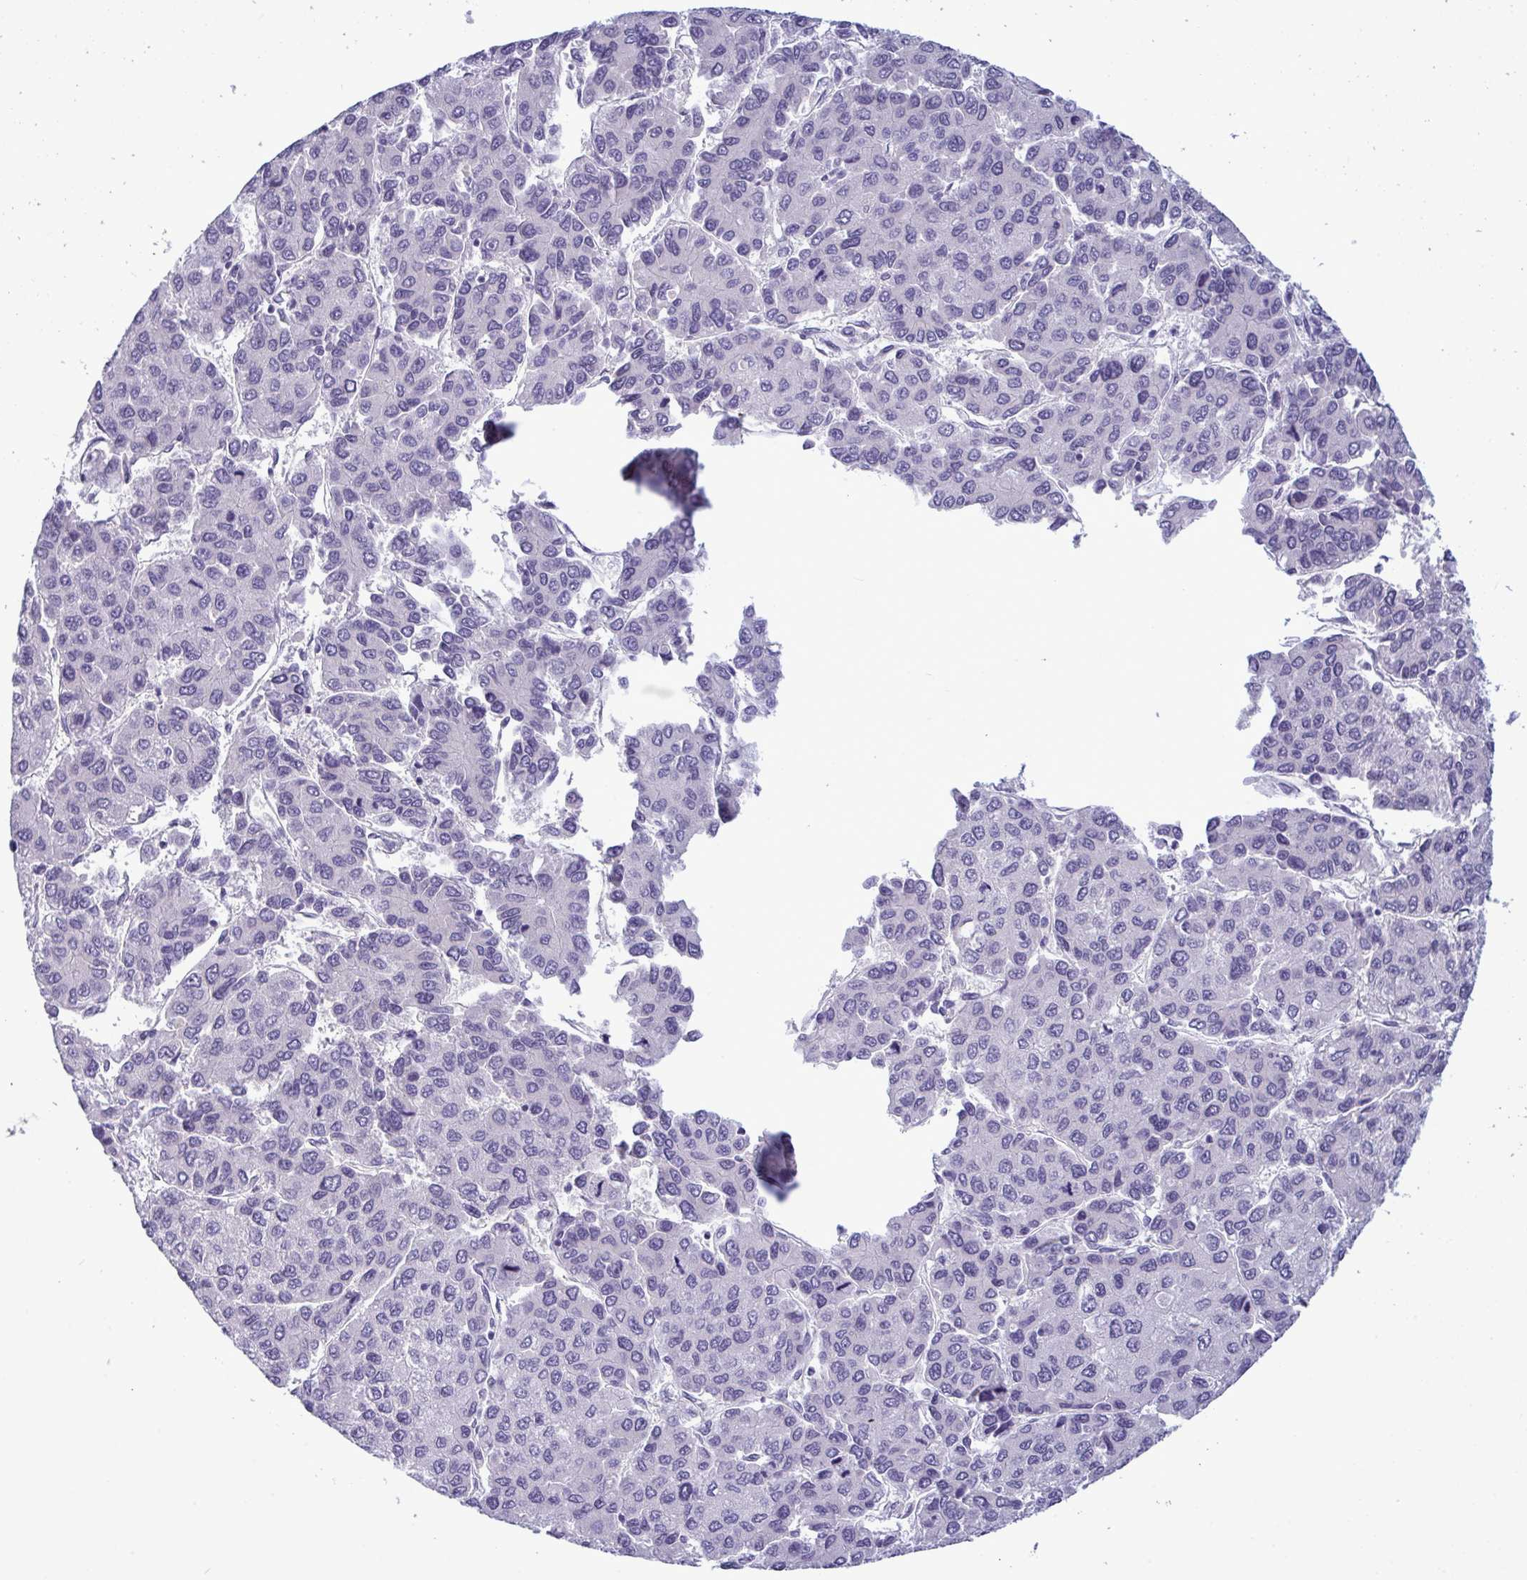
{"staining": {"intensity": "negative", "quantity": "none", "location": "none"}, "tissue": "liver cancer", "cell_type": "Tumor cells", "image_type": "cancer", "snomed": [{"axis": "morphology", "description": "Carcinoma, Hepatocellular, NOS"}, {"axis": "topography", "description": "Liver"}], "caption": "This is a histopathology image of immunohistochemistry (IHC) staining of liver cancer (hepatocellular carcinoma), which shows no expression in tumor cells.", "gene": "TENT5D", "patient": {"sex": "female", "age": 66}}